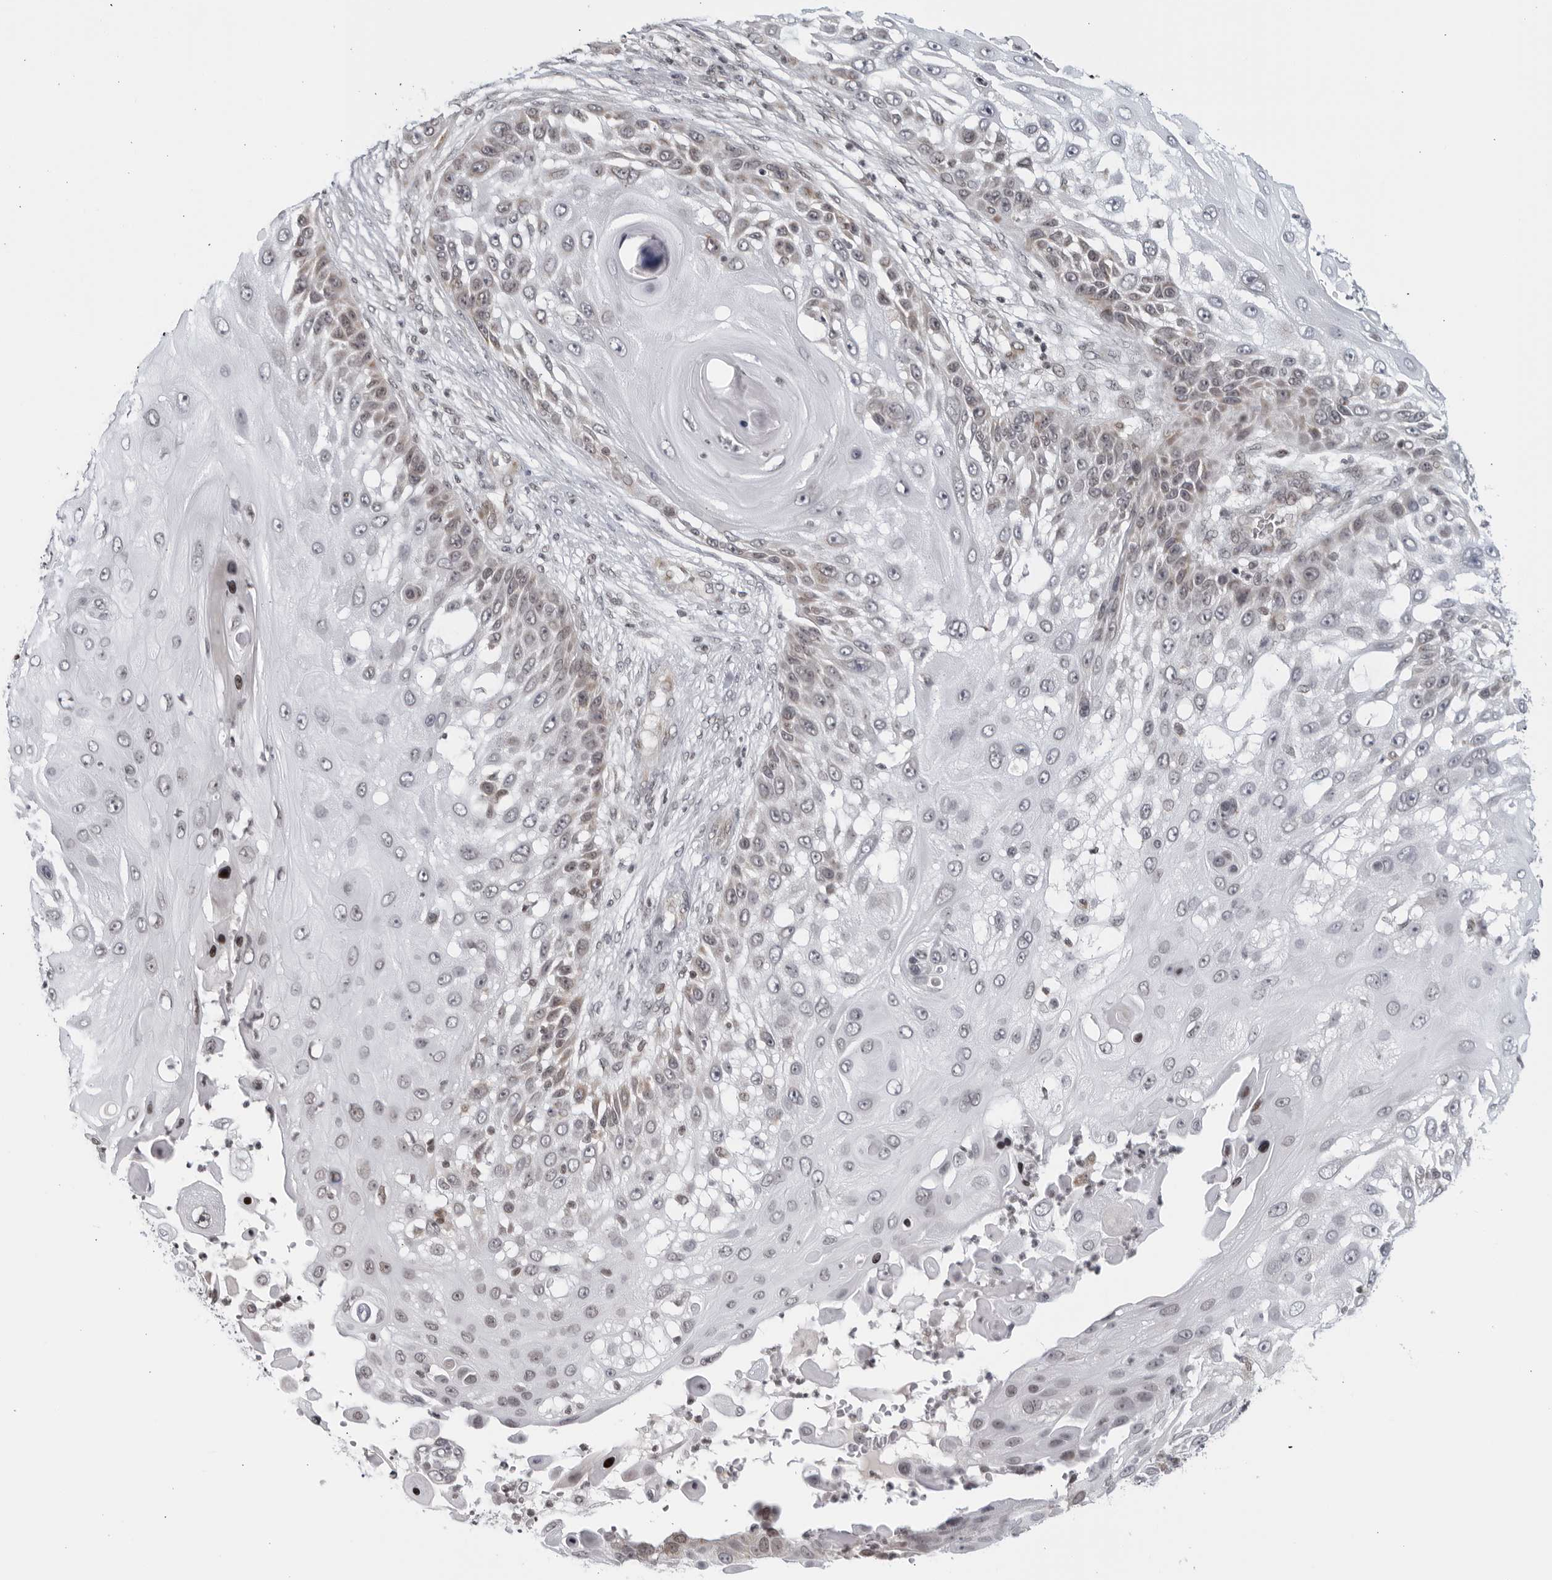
{"staining": {"intensity": "negative", "quantity": "none", "location": "none"}, "tissue": "skin cancer", "cell_type": "Tumor cells", "image_type": "cancer", "snomed": [{"axis": "morphology", "description": "Squamous cell carcinoma, NOS"}, {"axis": "topography", "description": "Skin"}], "caption": "Photomicrograph shows no significant protein staining in tumor cells of skin cancer. (DAB (3,3'-diaminobenzidine) immunohistochemistry with hematoxylin counter stain).", "gene": "RAB11FIP3", "patient": {"sex": "female", "age": 44}}